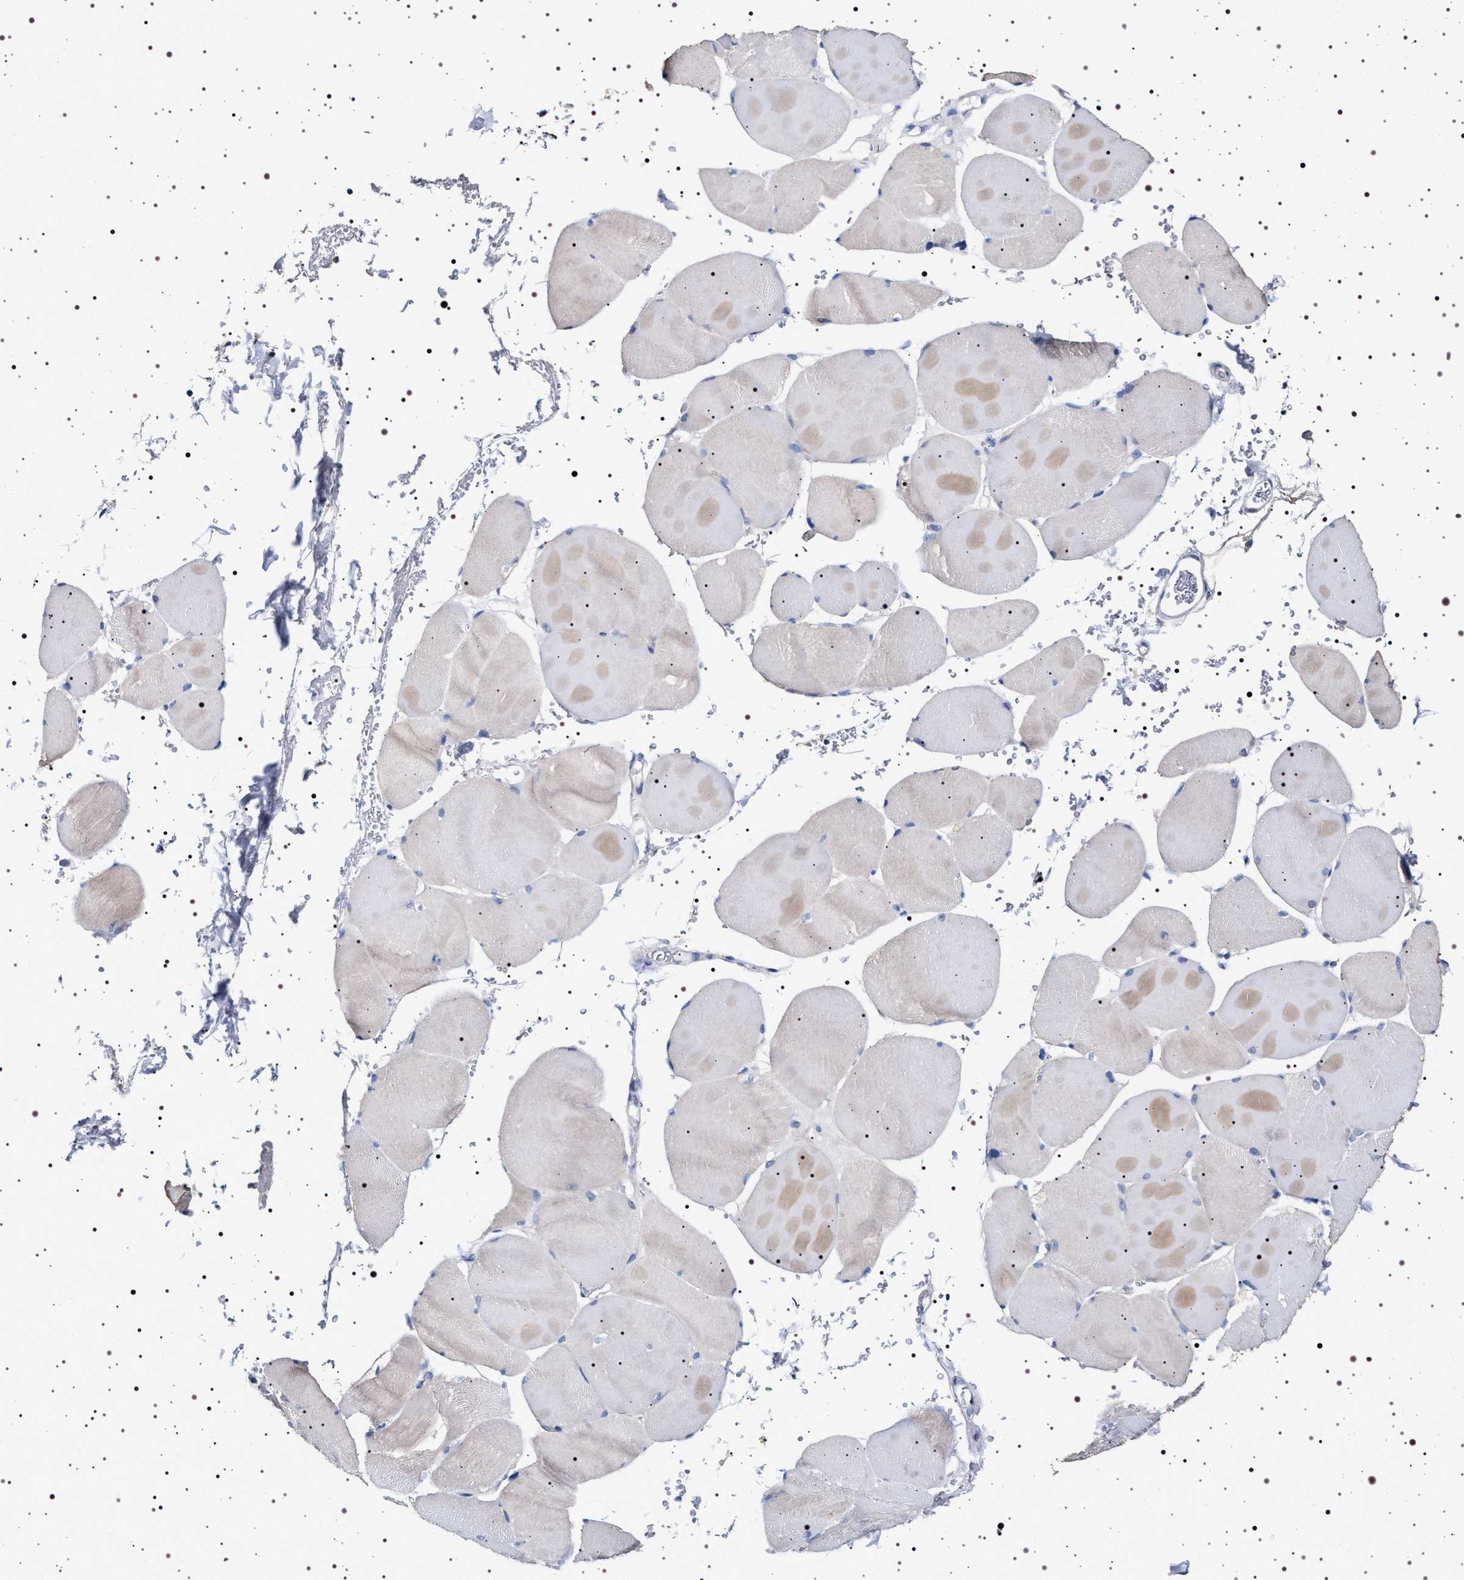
{"staining": {"intensity": "negative", "quantity": "none", "location": "none"}, "tissue": "skeletal muscle", "cell_type": "Myocytes", "image_type": "normal", "snomed": [{"axis": "morphology", "description": "Normal tissue, NOS"}, {"axis": "topography", "description": "Skin"}, {"axis": "topography", "description": "Skeletal muscle"}], "caption": "Immunohistochemical staining of normal human skeletal muscle reveals no significant staining in myocytes. The staining is performed using DAB brown chromogen with nuclei counter-stained in using hematoxylin.", "gene": "NAALADL2", "patient": {"sex": "male", "age": 83}}